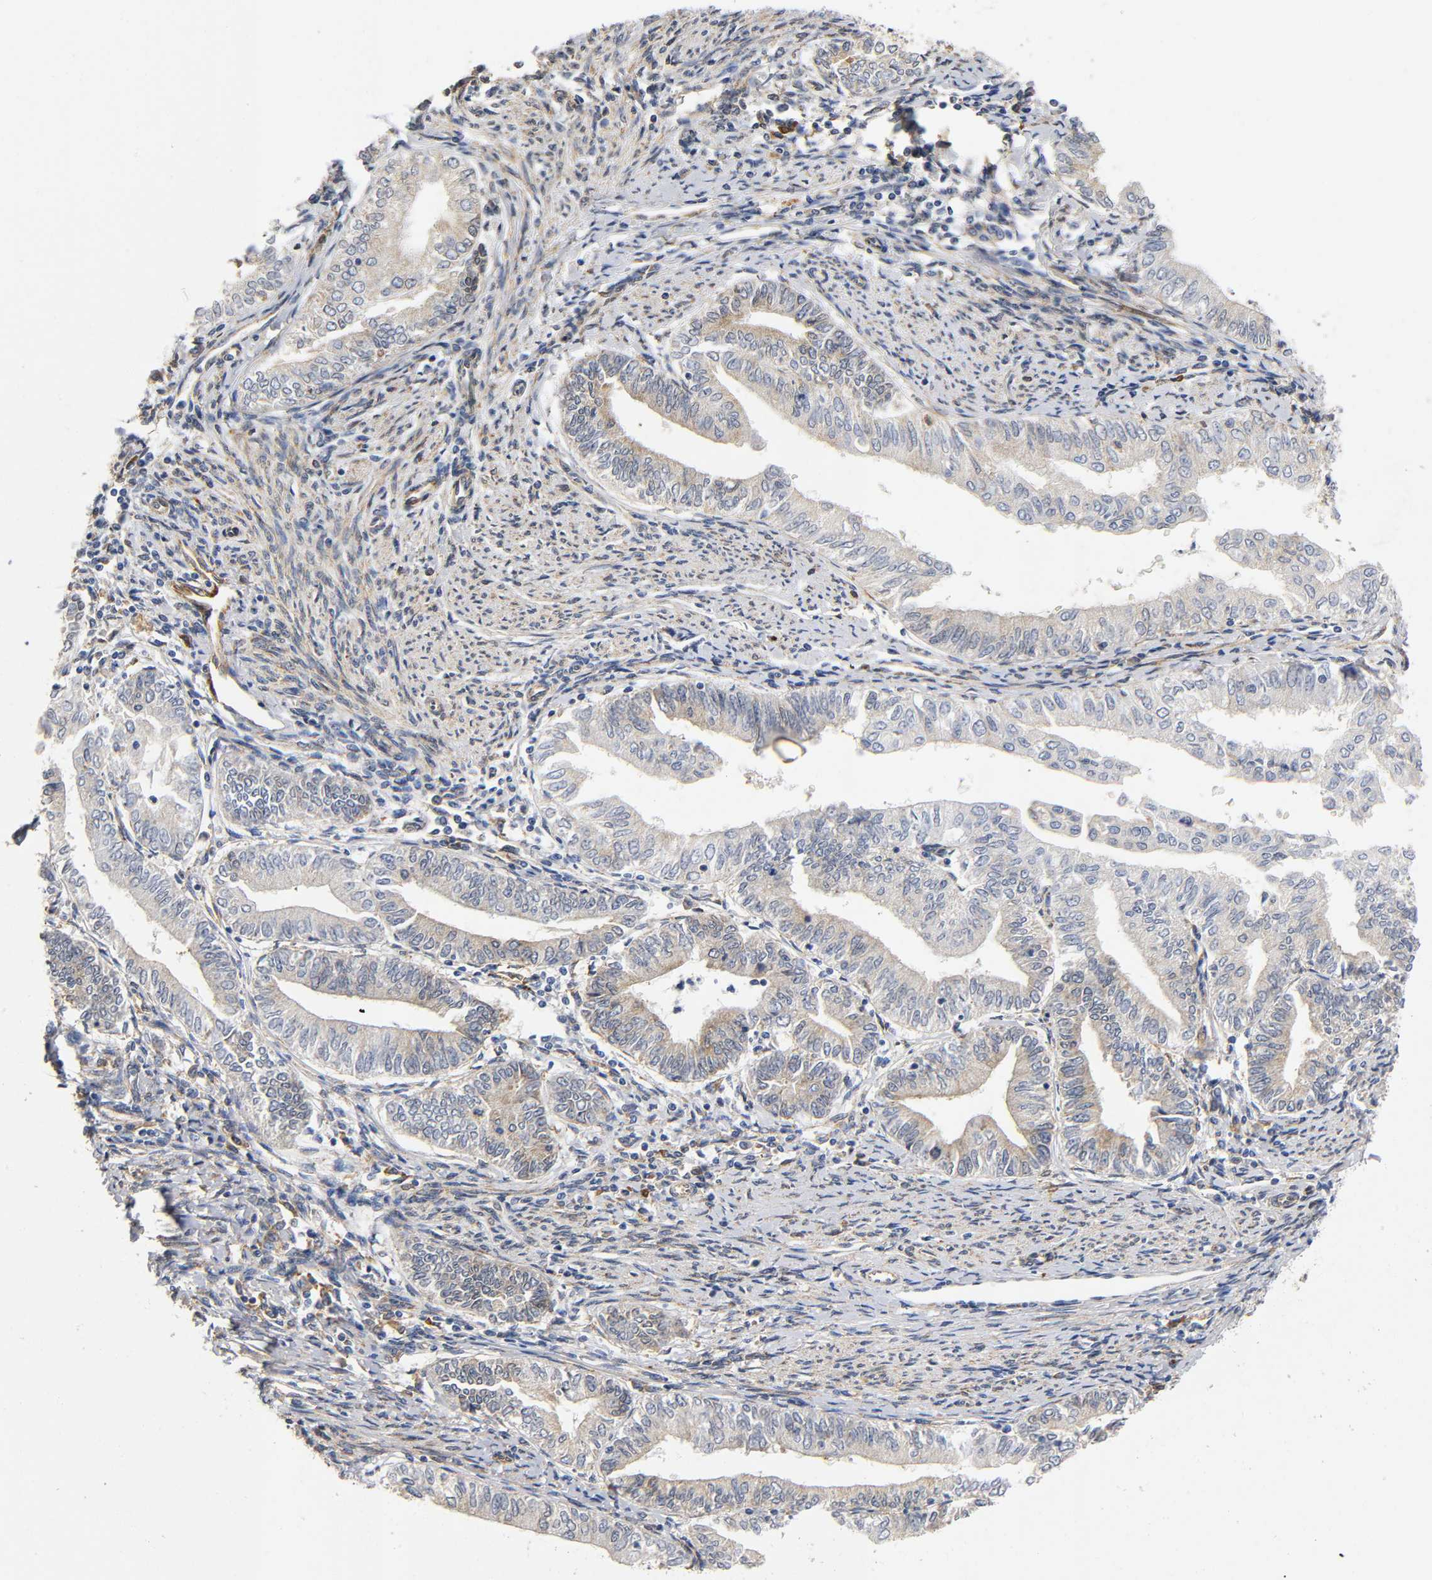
{"staining": {"intensity": "weak", "quantity": ">75%", "location": "cytoplasmic/membranous"}, "tissue": "endometrial cancer", "cell_type": "Tumor cells", "image_type": "cancer", "snomed": [{"axis": "morphology", "description": "Adenocarcinoma, NOS"}, {"axis": "topography", "description": "Endometrium"}], "caption": "The micrograph displays staining of endometrial cancer, revealing weak cytoplasmic/membranous protein staining (brown color) within tumor cells. Nuclei are stained in blue.", "gene": "SOS2", "patient": {"sex": "female", "age": 66}}